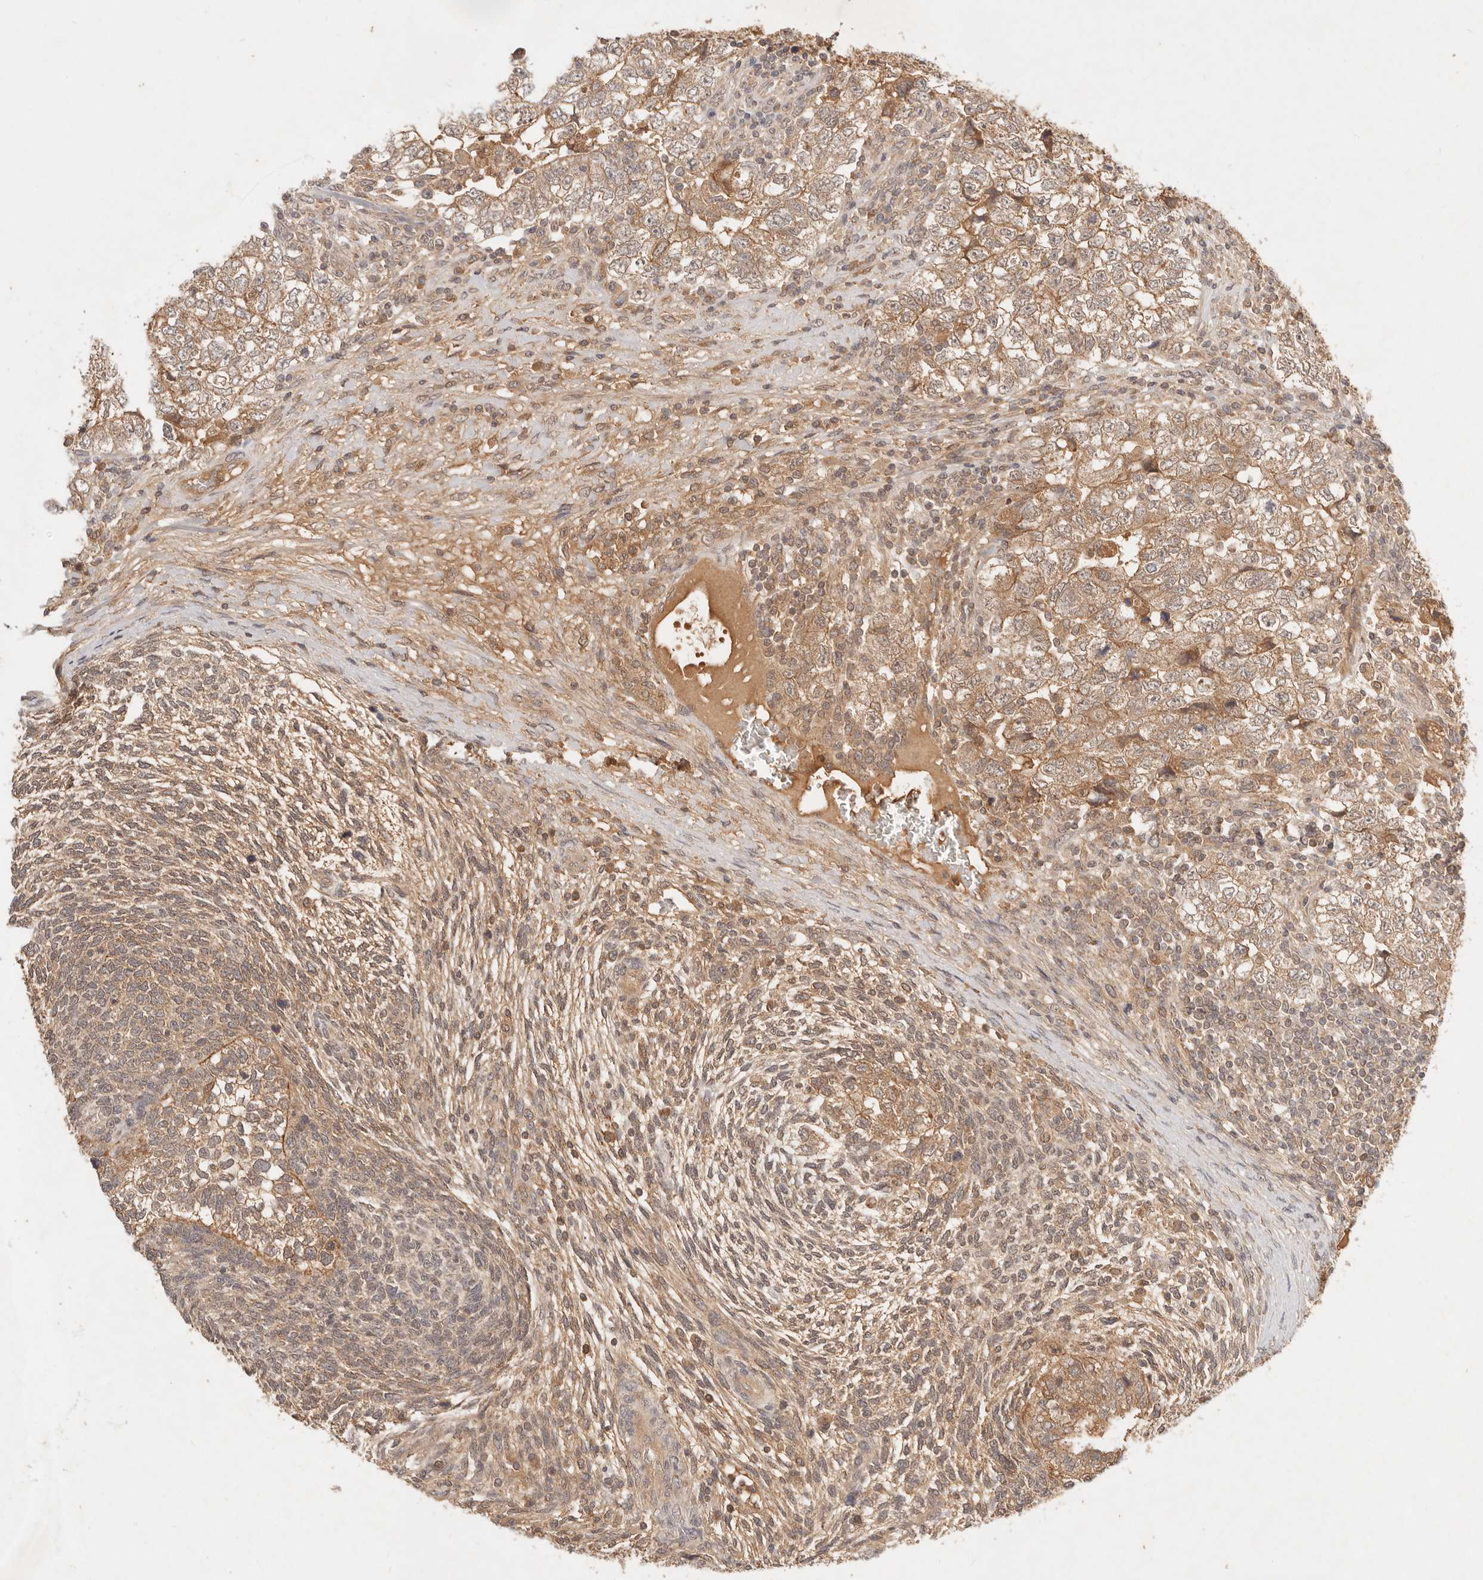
{"staining": {"intensity": "moderate", "quantity": ">75%", "location": "cytoplasmic/membranous"}, "tissue": "testis cancer", "cell_type": "Tumor cells", "image_type": "cancer", "snomed": [{"axis": "morphology", "description": "Carcinoma, Embryonal, NOS"}, {"axis": "topography", "description": "Testis"}], "caption": "IHC micrograph of testis cancer stained for a protein (brown), which reveals medium levels of moderate cytoplasmic/membranous positivity in approximately >75% of tumor cells.", "gene": "FREM2", "patient": {"sex": "male", "age": 37}}